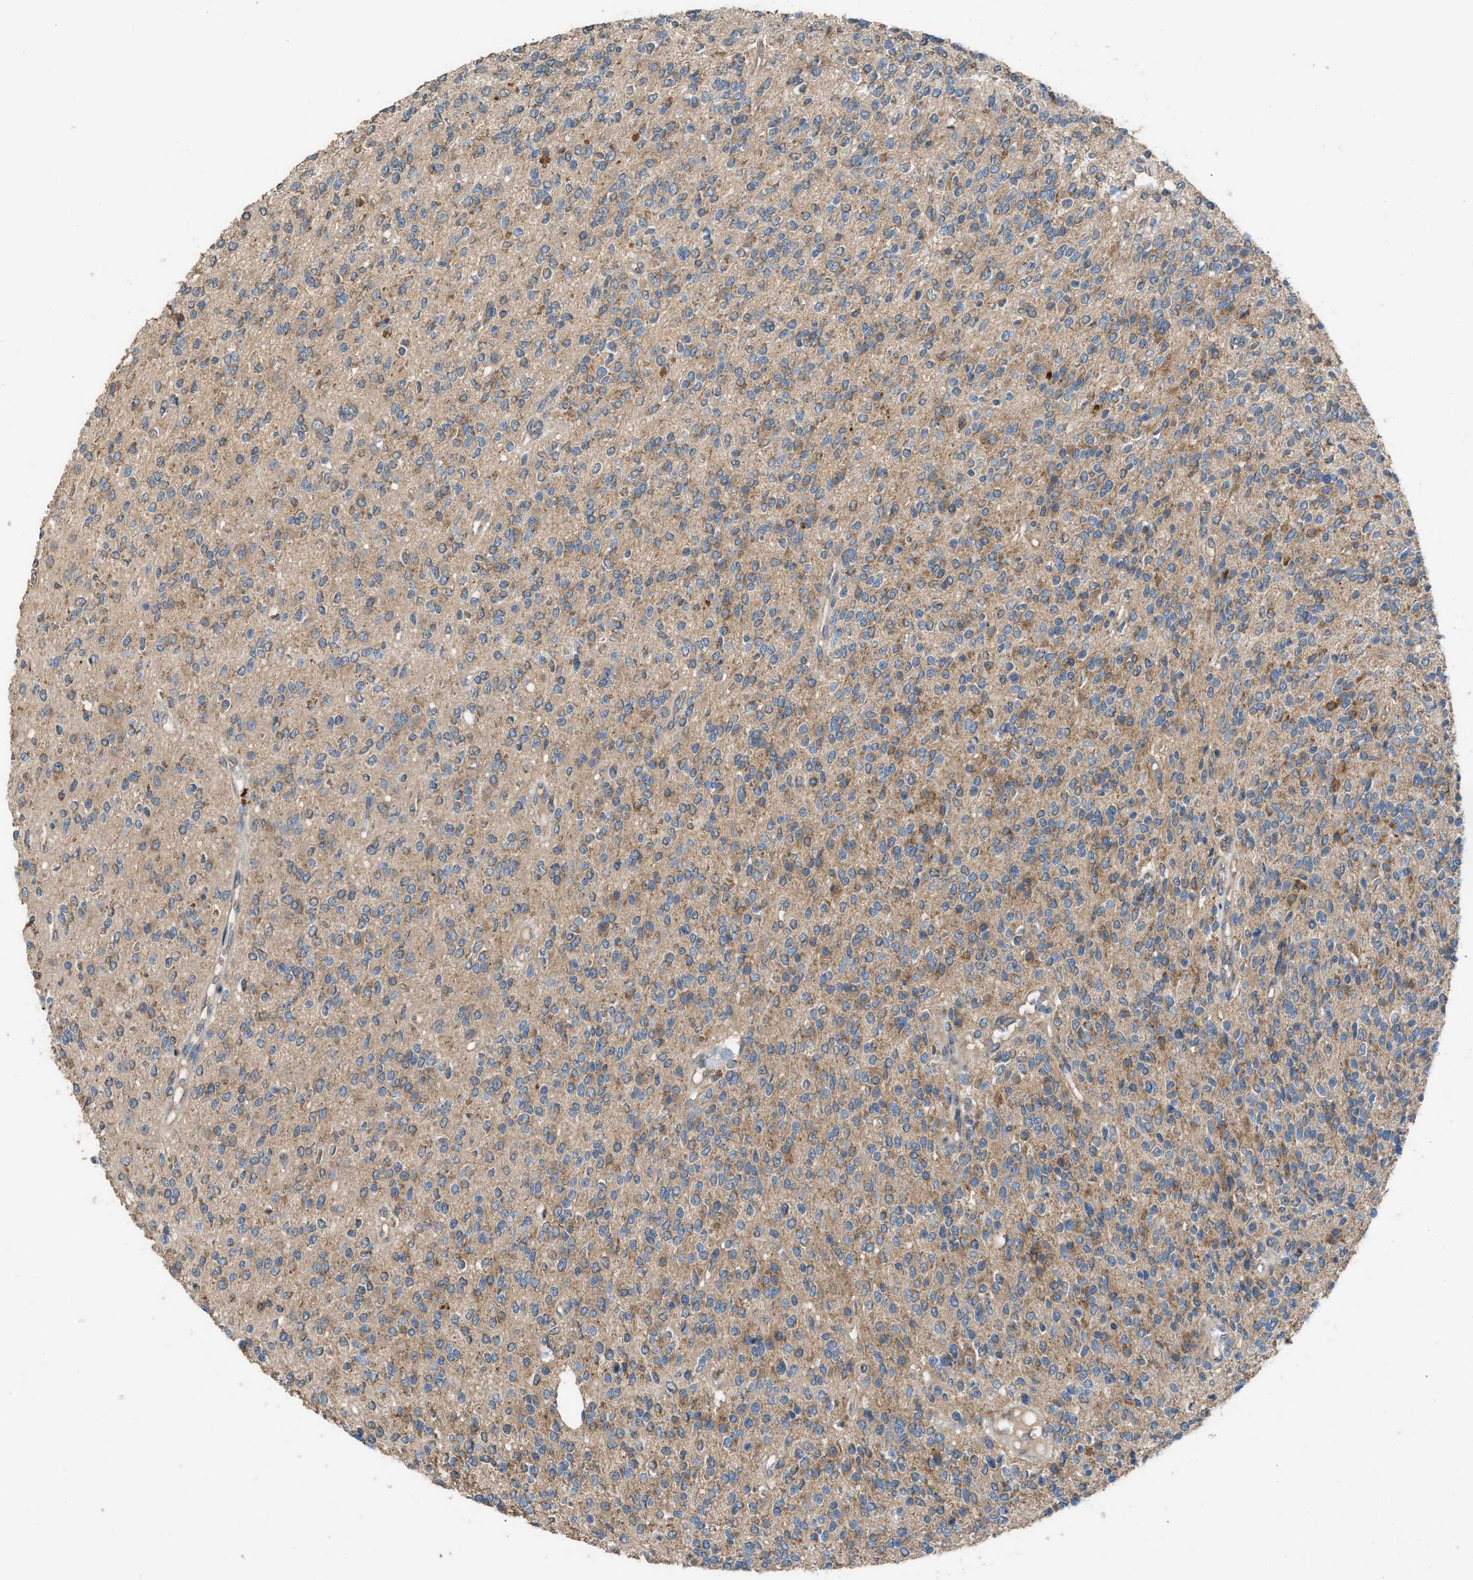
{"staining": {"intensity": "moderate", "quantity": ">75%", "location": "cytoplasmic/membranous"}, "tissue": "glioma", "cell_type": "Tumor cells", "image_type": "cancer", "snomed": [{"axis": "morphology", "description": "Glioma, malignant, High grade"}, {"axis": "topography", "description": "Brain"}], "caption": "DAB immunohistochemical staining of glioma demonstrates moderate cytoplasmic/membranous protein positivity in approximately >75% of tumor cells.", "gene": "TPK1", "patient": {"sex": "male", "age": 34}}